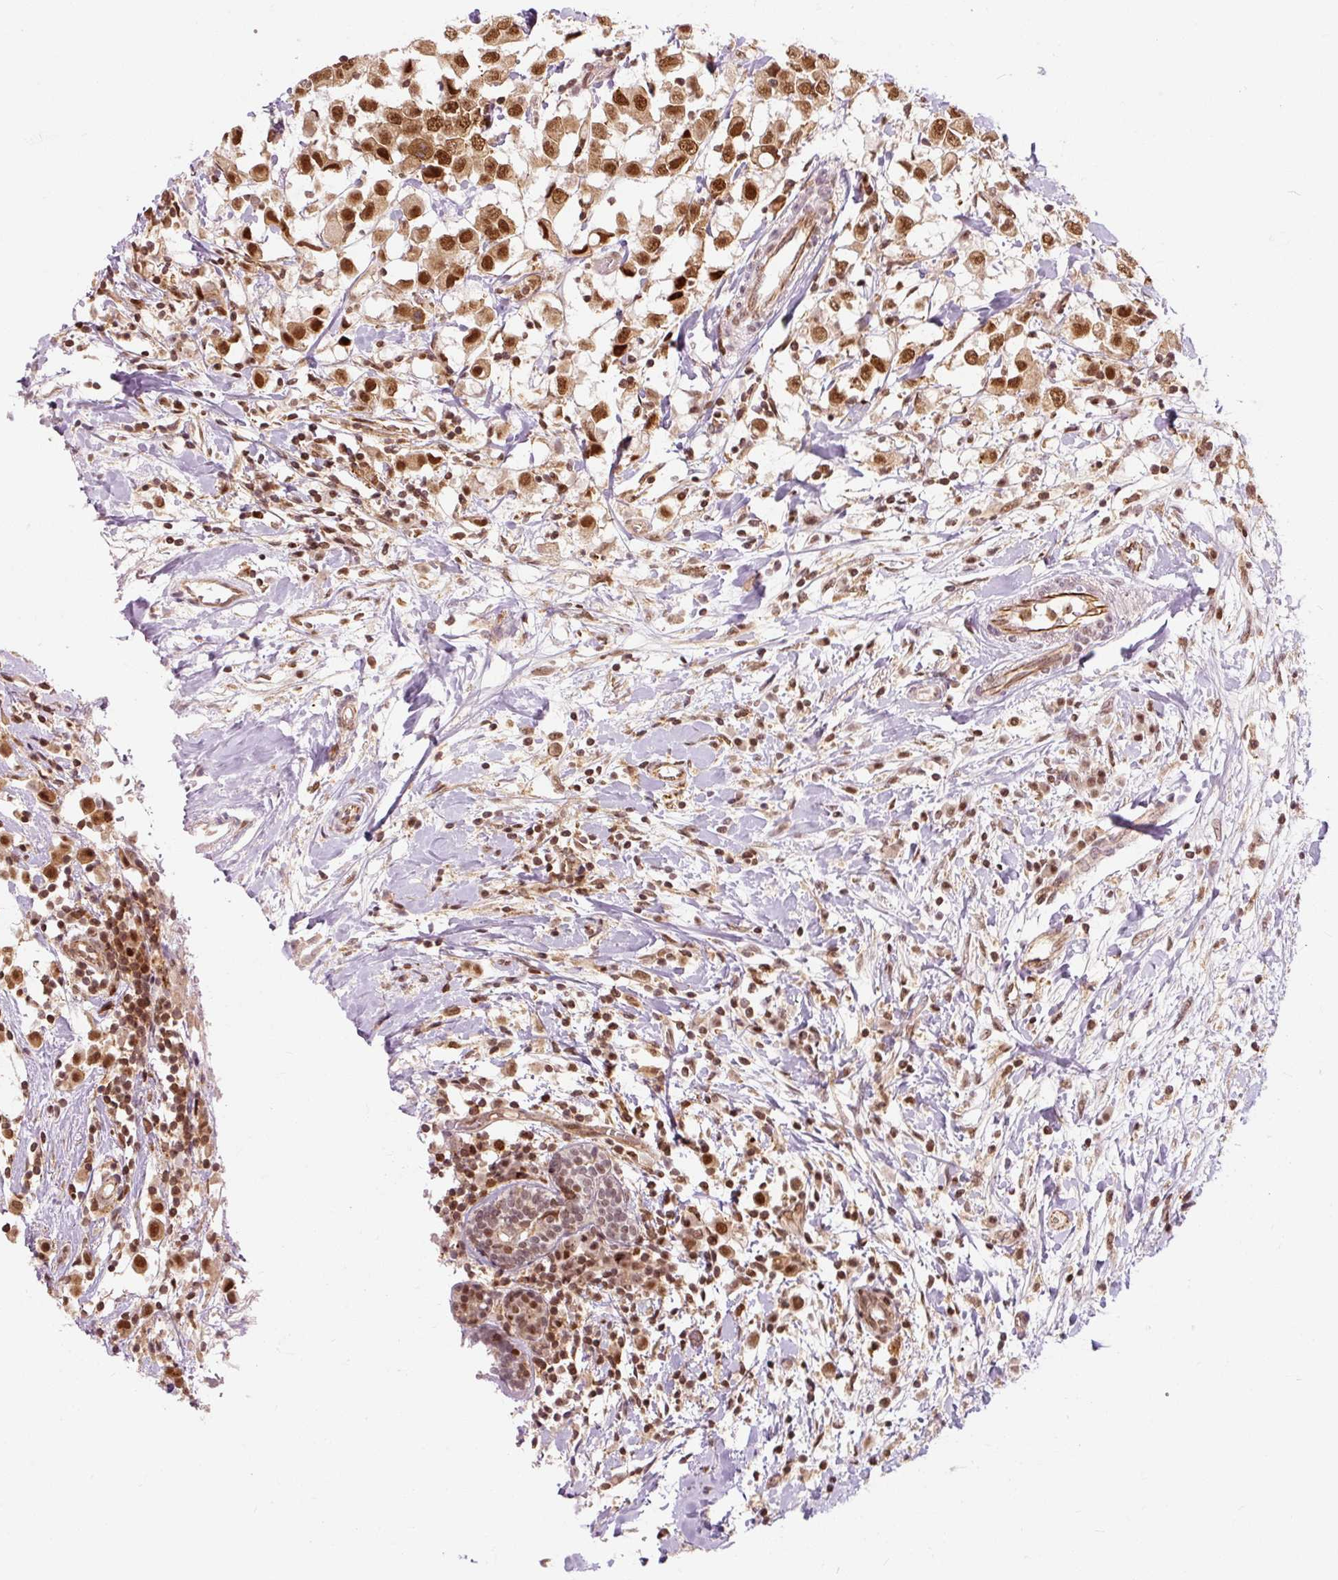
{"staining": {"intensity": "strong", "quantity": ">75%", "location": "nuclear"}, "tissue": "breast cancer", "cell_type": "Tumor cells", "image_type": "cancer", "snomed": [{"axis": "morphology", "description": "Duct carcinoma"}, {"axis": "topography", "description": "Breast"}], "caption": "Protein expression analysis of human breast cancer (infiltrating ductal carcinoma) reveals strong nuclear expression in approximately >75% of tumor cells.", "gene": "CSTF1", "patient": {"sex": "female", "age": 61}}